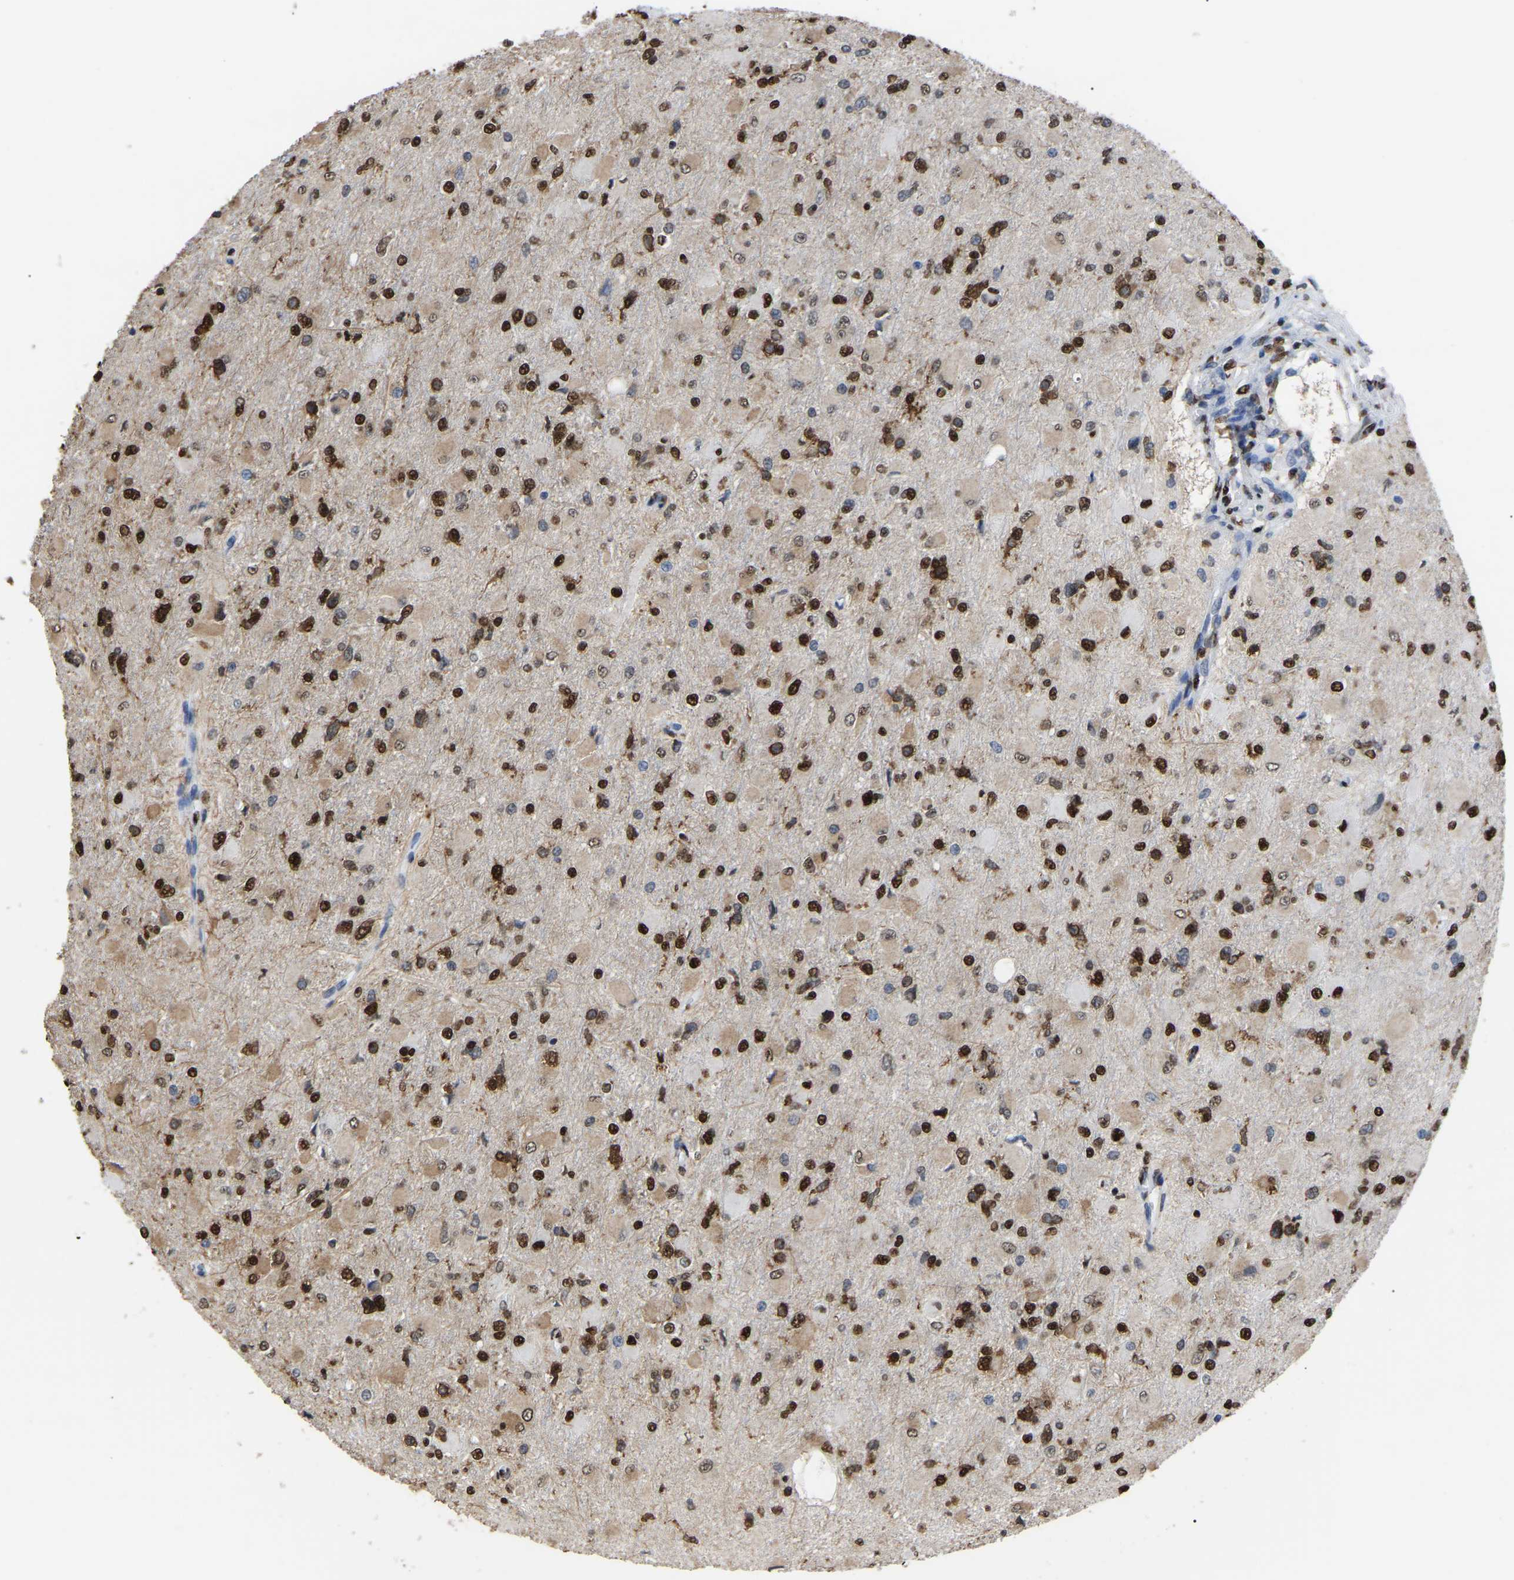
{"staining": {"intensity": "strong", "quantity": ">75%", "location": "nuclear"}, "tissue": "glioma", "cell_type": "Tumor cells", "image_type": "cancer", "snomed": [{"axis": "morphology", "description": "Glioma, malignant, High grade"}, {"axis": "topography", "description": "Cerebral cortex"}], "caption": "An immunohistochemistry histopathology image of tumor tissue is shown. Protein staining in brown shows strong nuclear positivity in glioma within tumor cells. (Stains: DAB in brown, nuclei in blue, Microscopy: brightfield microscopy at high magnification).", "gene": "RBL2", "patient": {"sex": "female", "age": 36}}